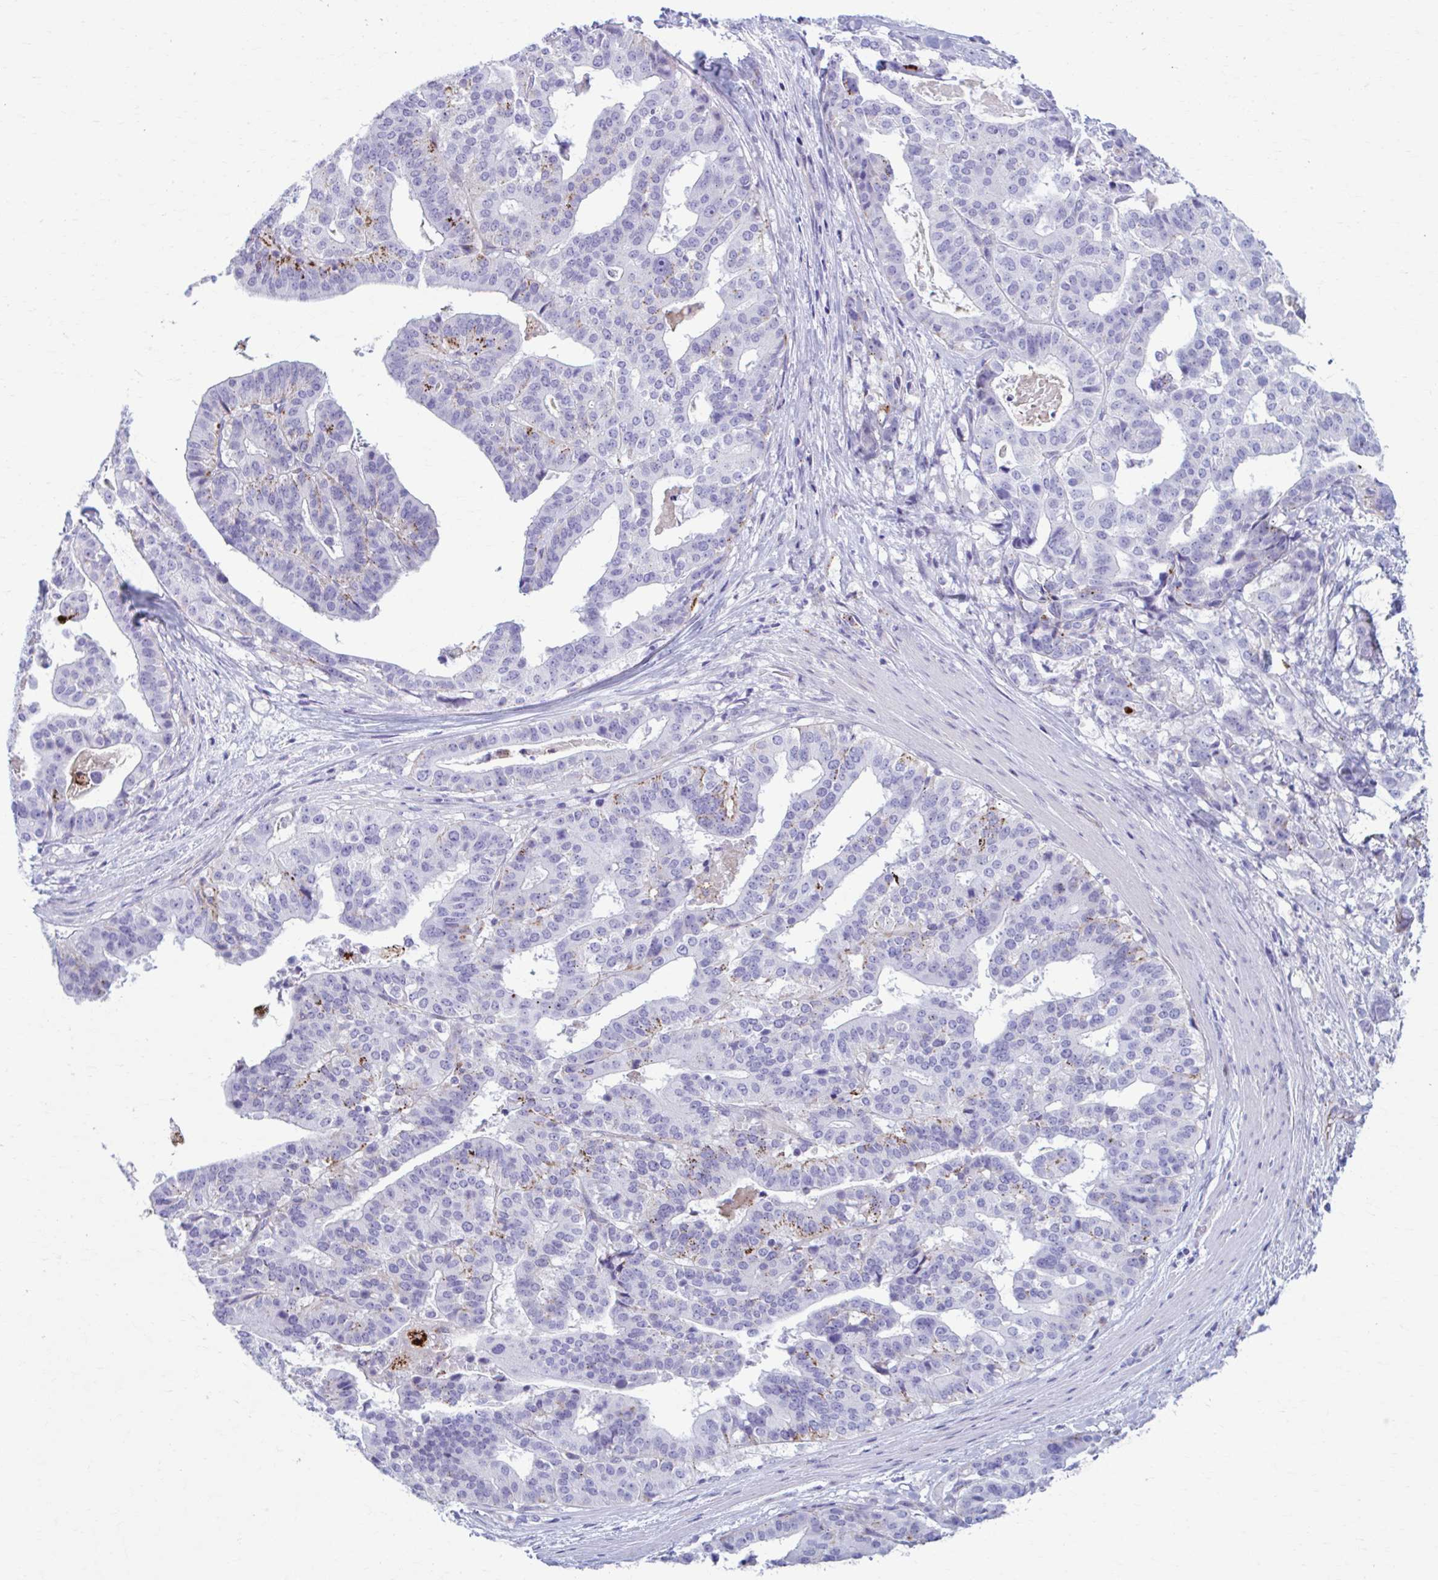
{"staining": {"intensity": "moderate", "quantity": "<25%", "location": "cytoplasmic/membranous"}, "tissue": "stomach cancer", "cell_type": "Tumor cells", "image_type": "cancer", "snomed": [{"axis": "morphology", "description": "Adenocarcinoma, NOS"}, {"axis": "topography", "description": "Stomach"}], "caption": "This micrograph demonstrates adenocarcinoma (stomach) stained with immunohistochemistry (IHC) to label a protein in brown. The cytoplasmic/membranous of tumor cells show moderate positivity for the protein. Nuclei are counter-stained blue.", "gene": "C12orf71", "patient": {"sex": "male", "age": 48}}